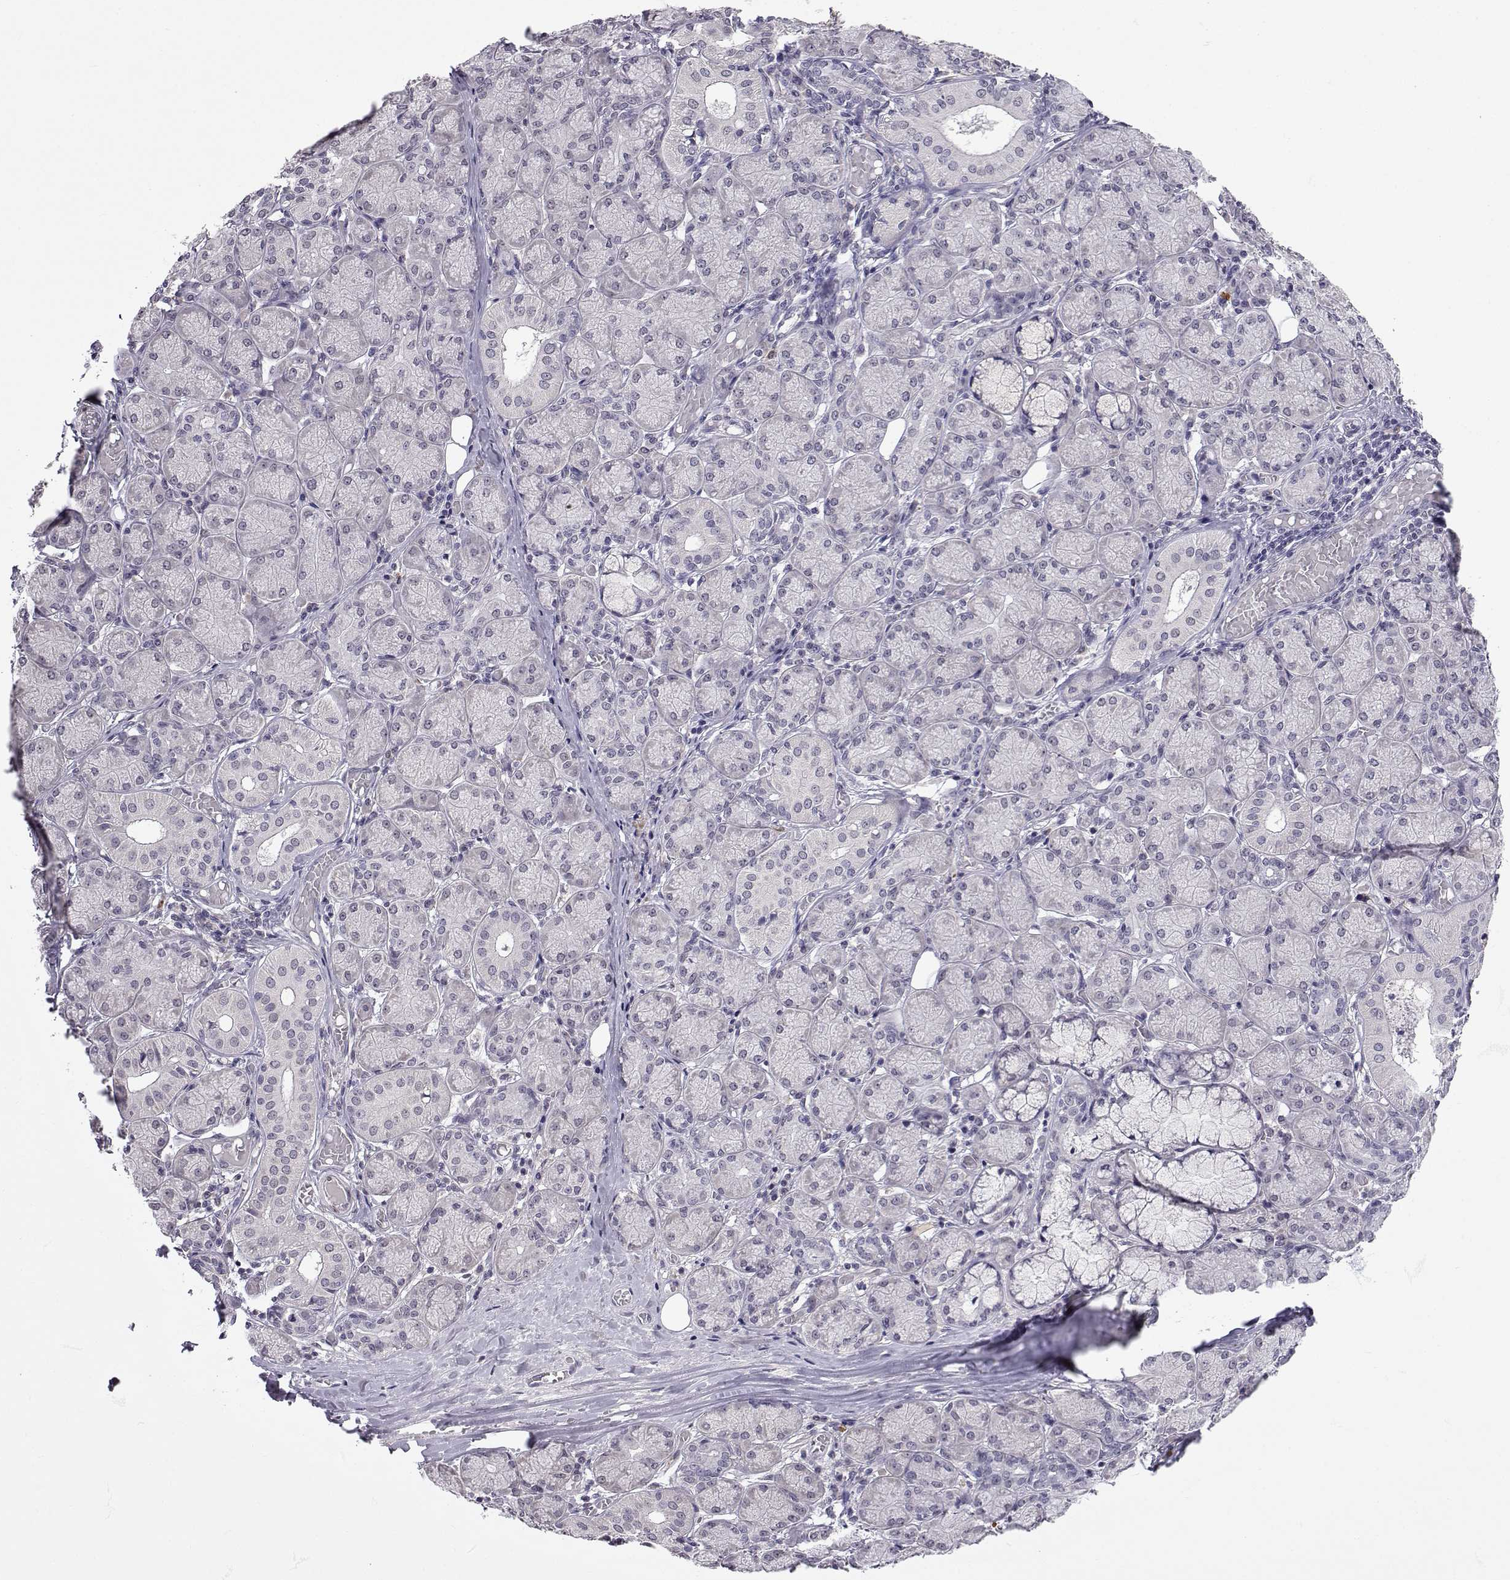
{"staining": {"intensity": "negative", "quantity": "none", "location": "none"}, "tissue": "salivary gland", "cell_type": "Glandular cells", "image_type": "normal", "snomed": [{"axis": "morphology", "description": "Normal tissue, NOS"}, {"axis": "topography", "description": "Salivary gland"}, {"axis": "topography", "description": "Peripheral nerve tissue"}], "caption": "DAB immunohistochemical staining of normal salivary gland exhibits no significant expression in glandular cells. (Immunohistochemistry, brightfield microscopy, high magnification).", "gene": "SLC6A3", "patient": {"sex": "female", "age": 24}}